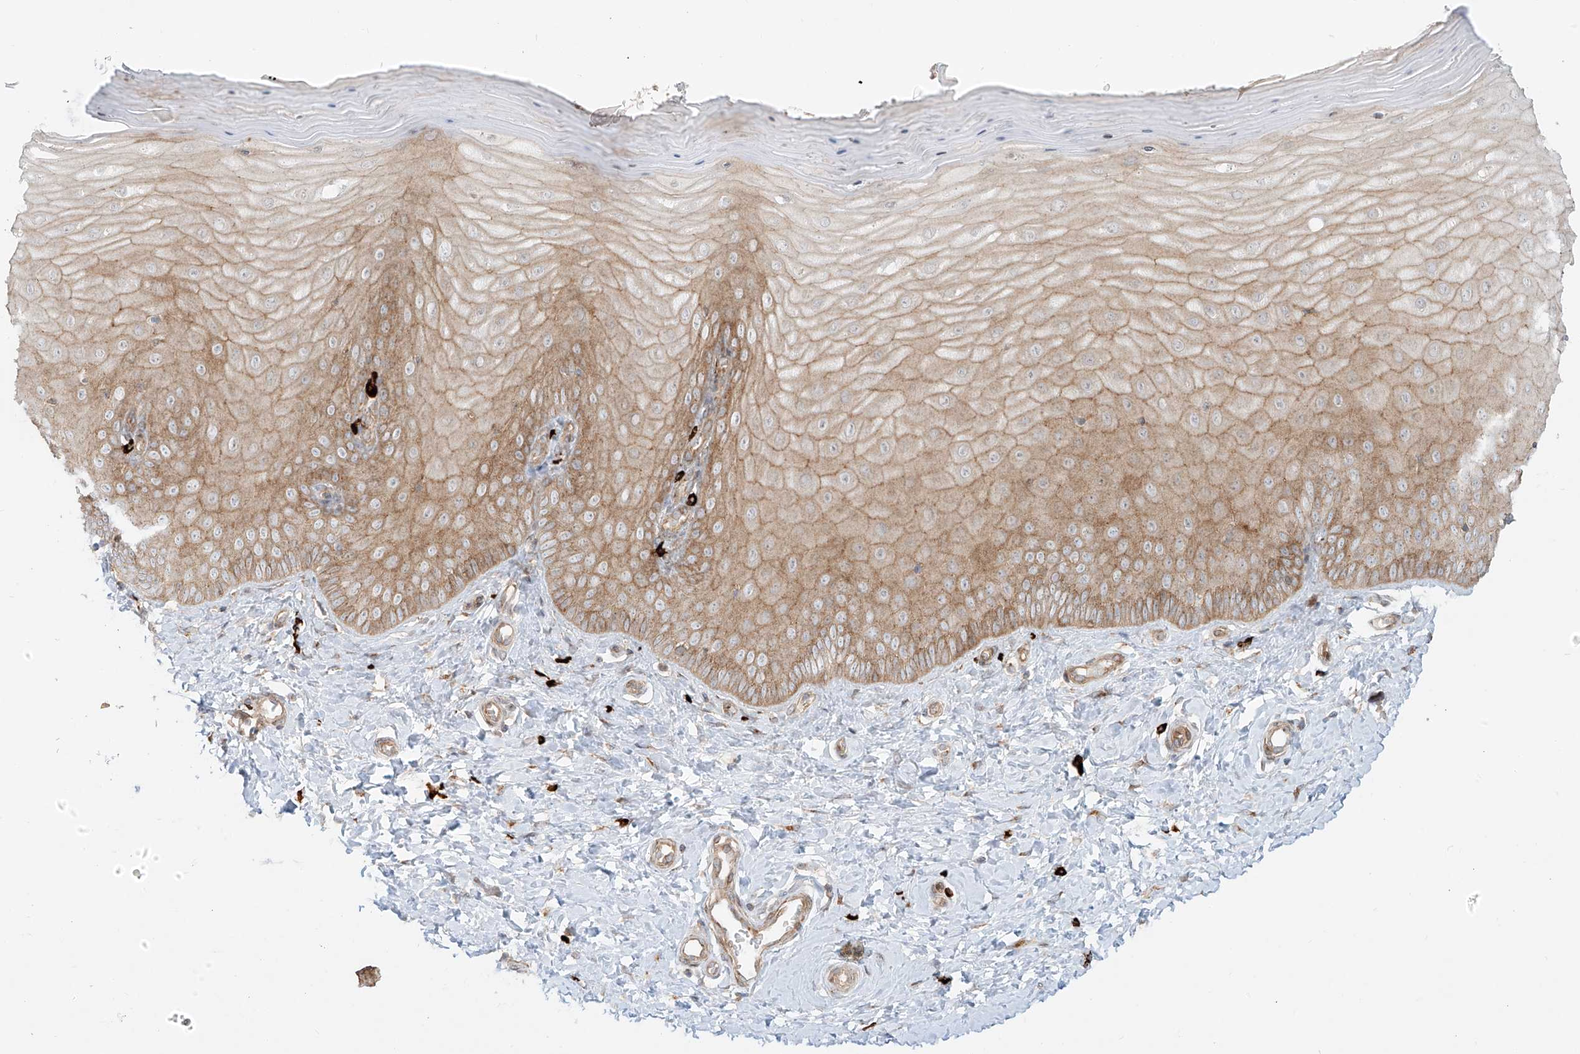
{"staining": {"intensity": "moderate", "quantity": ">75%", "location": "cytoplasmic/membranous"}, "tissue": "cervix", "cell_type": "Glandular cells", "image_type": "normal", "snomed": [{"axis": "morphology", "description": "Normal tissue, NOS"}, {"axis": "topography", "description": "Cervix"}], "caption": "Protein analysis of normal cervix exhibits moderate cytoplasmic/membranous positivity in about >75% of glandular cells.", "gene": "ZNF287", "patient": {"sex": "female", "age": 55}}